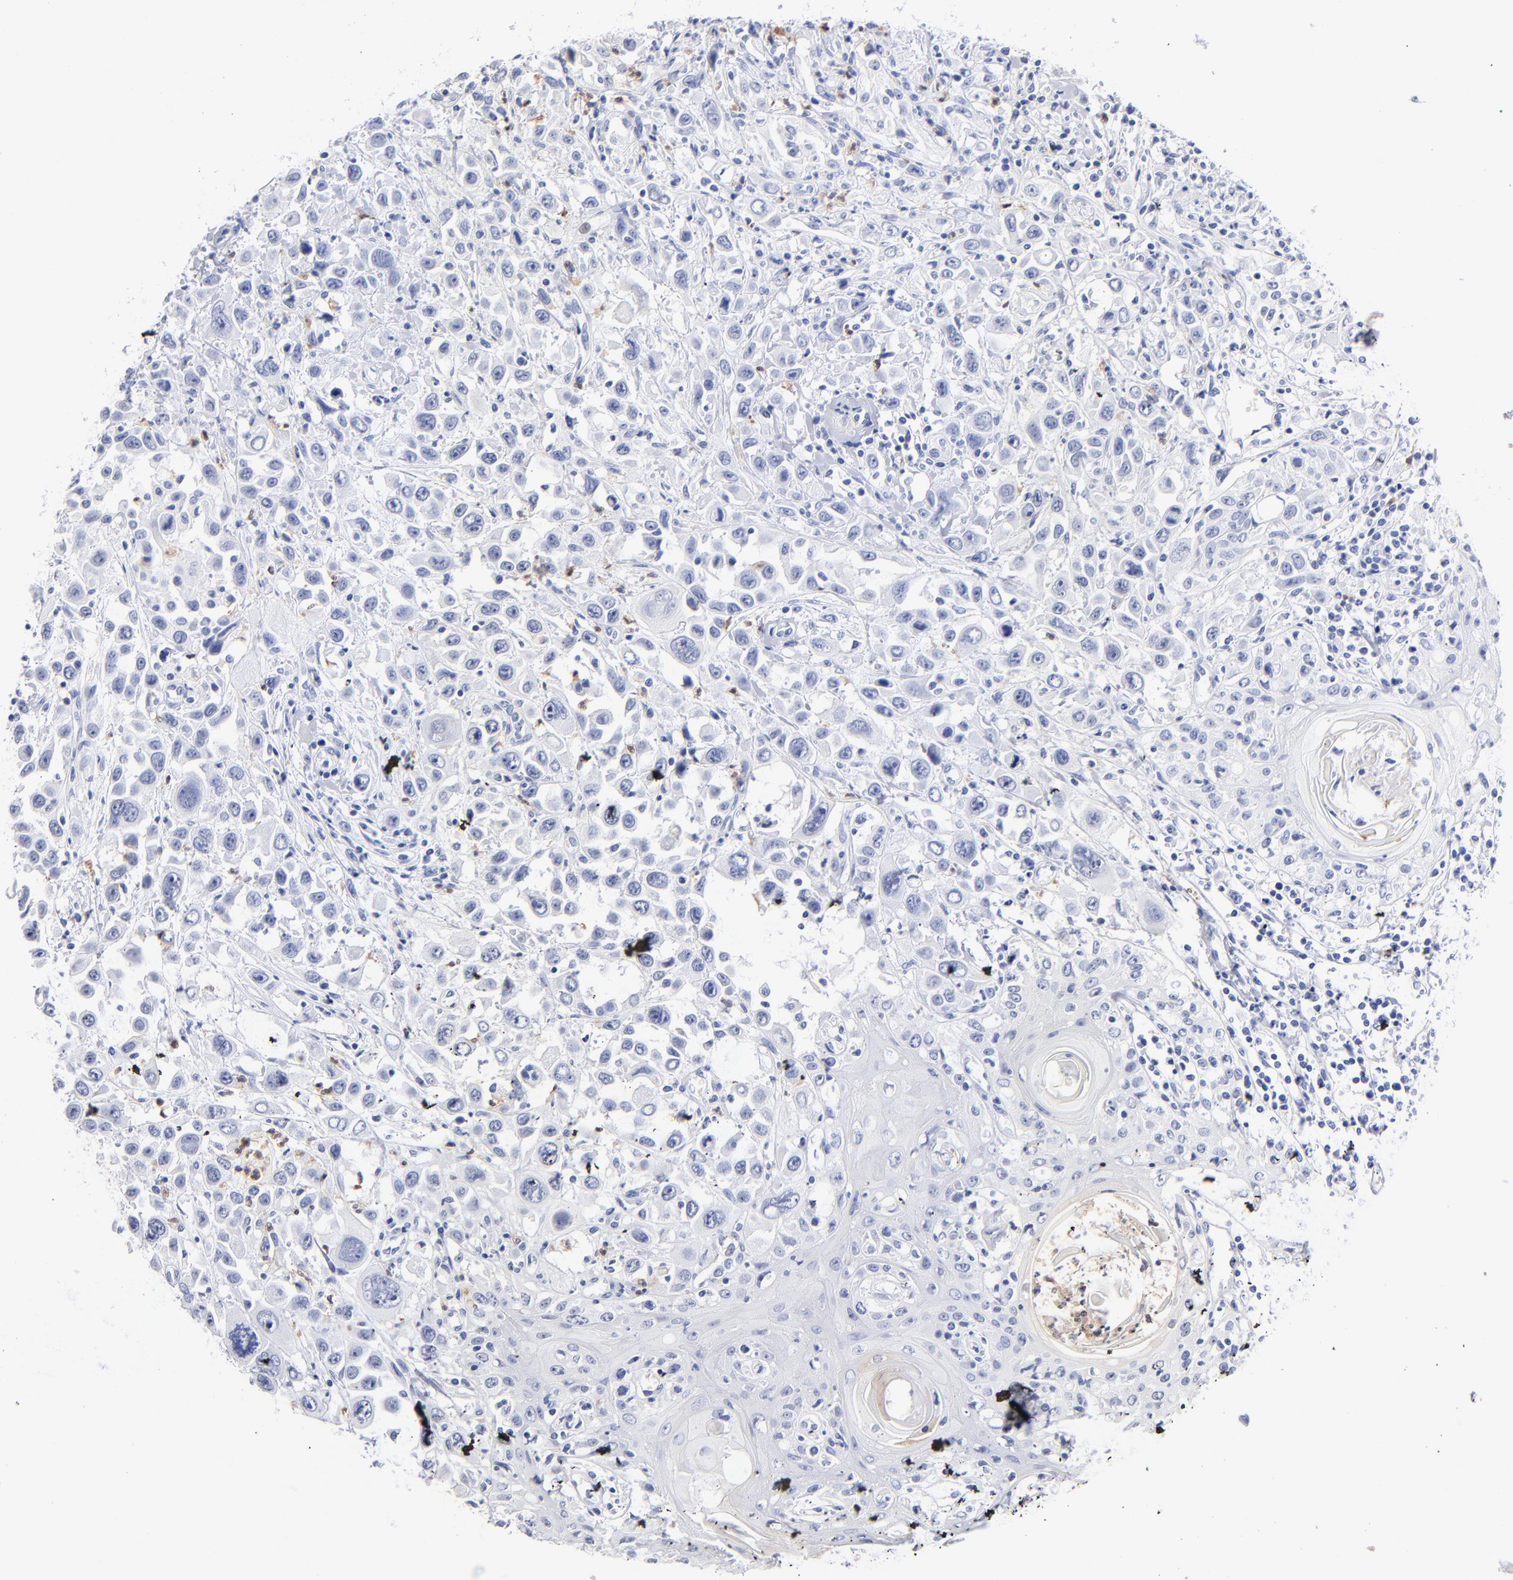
{"staining": {"intensity": "negative", "quantity": "none", "location": "none"}, "tissue": "head and neck cancer", "cell_type": "Tumor cells", "image_type": "cancer", "snomed": [{"axis": "morphology", "description": "Squamous cell carcinoma, NOS"}, {"axis": "topography", "description": "Oral tissue"}, {"axis": "topography", "description": "Head-Neck"}], "caption": "There is no significant staining in tumor cells of head and neck squamous cell carcinoma.", "gene": "ARG1", "patient": {"sex": "female", "age": 76}}